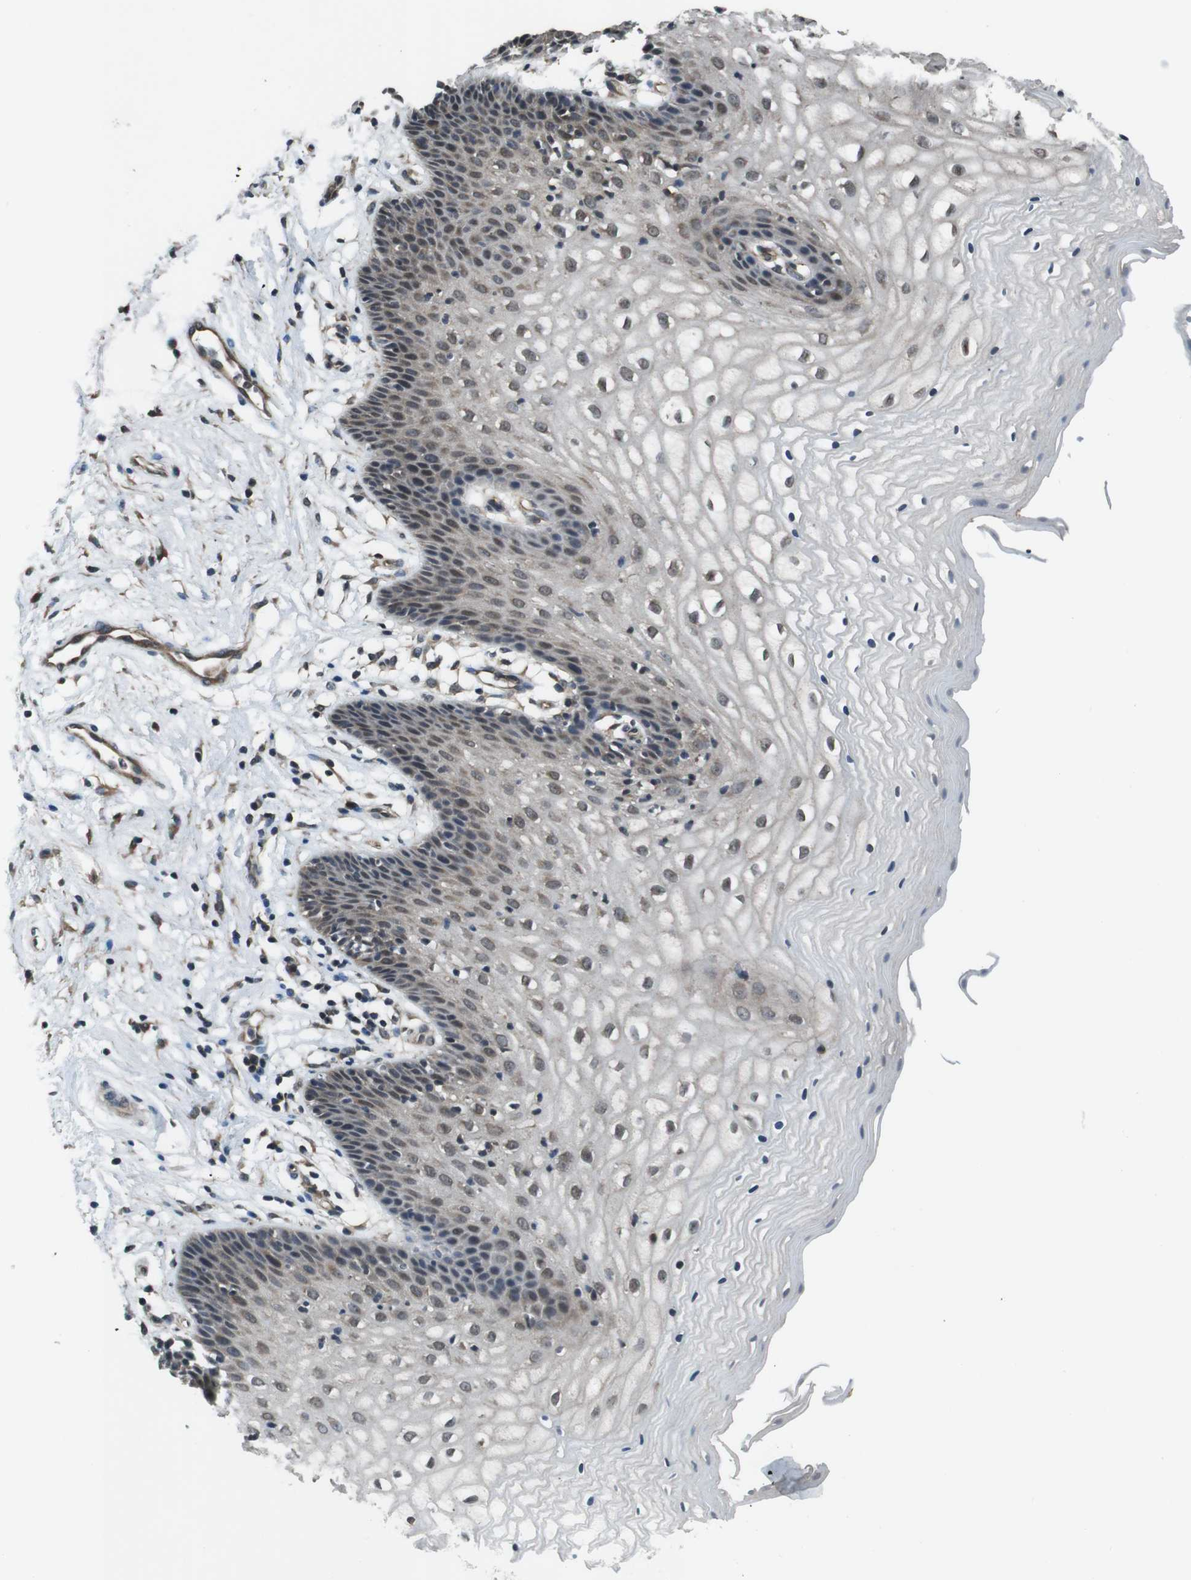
{"staining": {"intensity": "weak", "quantity": "25%-75%", "location": "cytoplasmic/membranous,nuclear"}, "tissue": "vagina", "cell_type": "Squamous epithelial cells", "image_type": "normal", "snomed": [{"axis": "morphology", "description": "Normal tissue, NOS"}, {"axis": "topography", "description": "Vagina"}], "caption": "Immunohistochemistry (IHC) of benign vagina exhibits low levels of weak cytoplasmic/membranous,nuclear positivity in about 25%-75% of squamous epithelial cells. The staining was performed using DAB (3,3'-diaminobenzidine) to visualize the protein expression in brown, while the nuclei were stained in blue with hematoxylin (Magnification: 20x).", "gene": "SOCS1", "patient": {"sex": "female", "age": 34}}